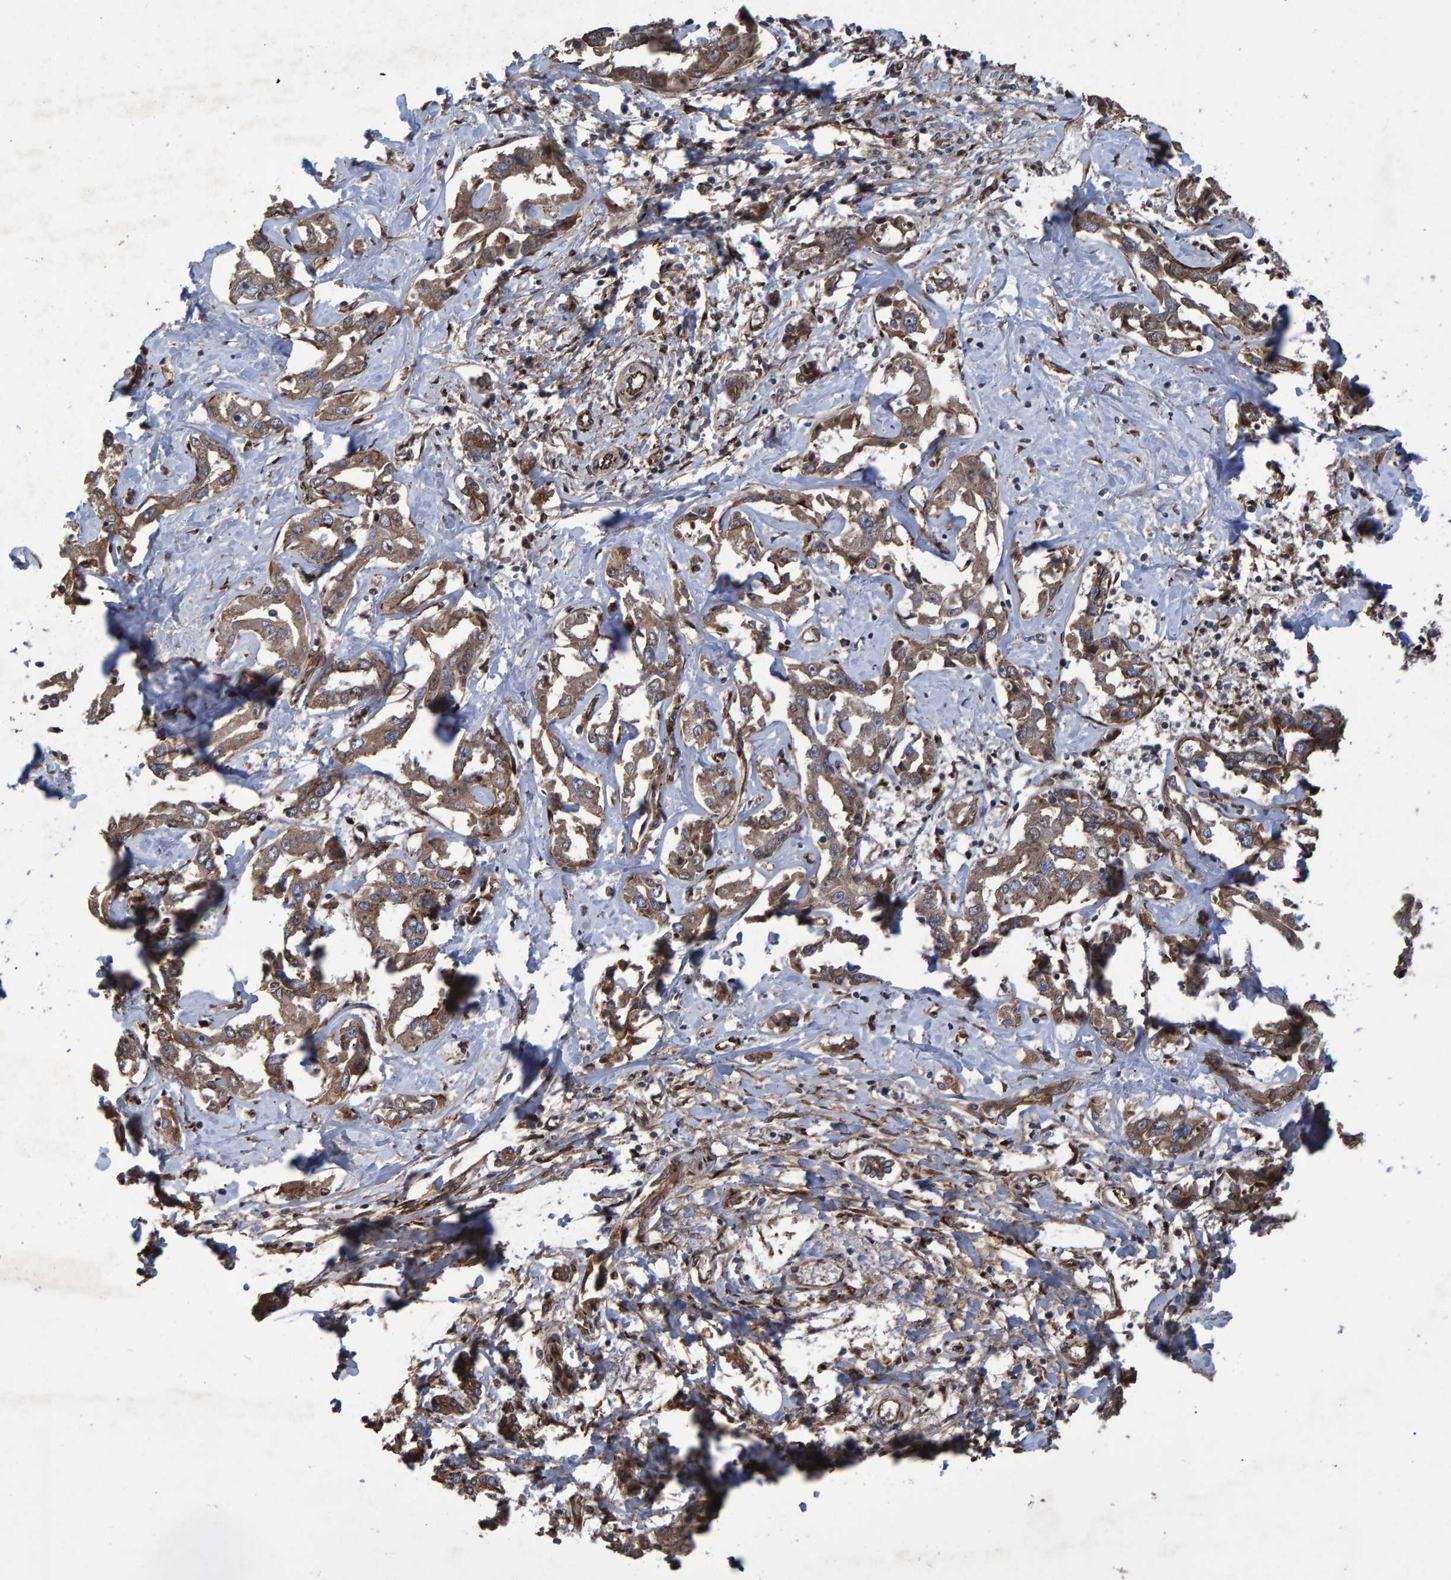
{"staining": {"intensity": "moderate", "quantity": ">75%", "location": "cytoplasmic/membranous"}, "tissue": "liver cancer", "cell_type": "Tumor cells", "image_type": "cancer", "snomed": [{"axis": "morphology", "description": "Cholangiocarcinoma"}, {"axis": "topography", "description": "Liver"}], "caption": "The photomicrograph displays staining of cholangiocarcinoma (liver), revealing moderate cytoplasmic/membranous protein positivity (brown color) within tumor cells.", "gene": "TRIM68", "patient": {"sex": "male", "age": 59}}